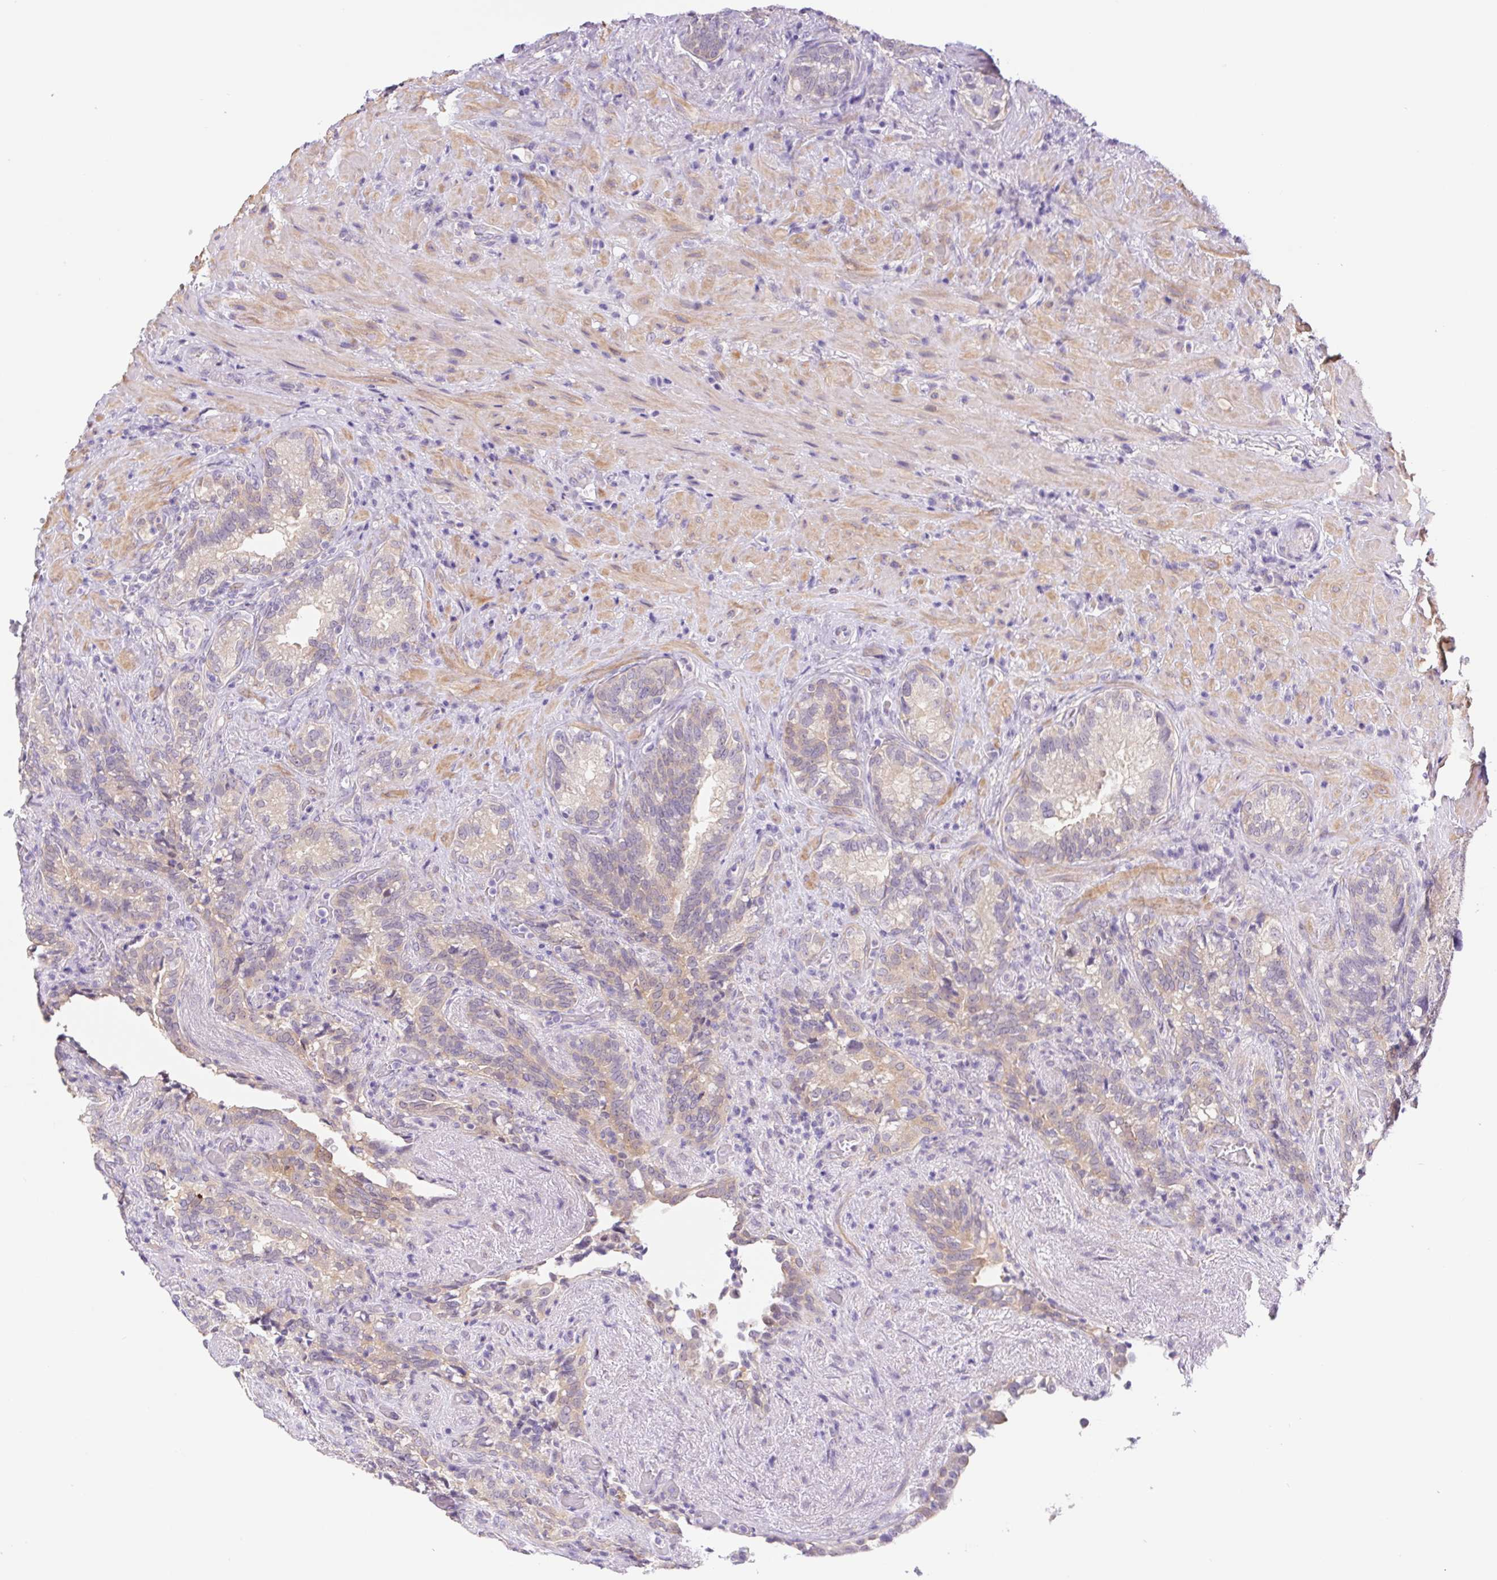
{"staining": {"intensity": "weak", "quantity": "25%-75%", "location": "cytoplasmic/membranous"}, "tissue": "seminal vesicle", "cell_type": "Glandular cells", "image_type": "normal", "snomed": [{"axis": "morphology", "description": "Normal tissue, NOS"}, {"axis": "topography", "description": "Seminal veicle"}], "caption": "The photomicrograph exhibits immunohistochemical staining of benign seminal vesicle. There is weak cytoplasmic/membranous positivity is present in approximately 25%-75% of glandular cells.", "gene": "DYNC2LI1", "patient": {"sex": "male", "age": 68}}